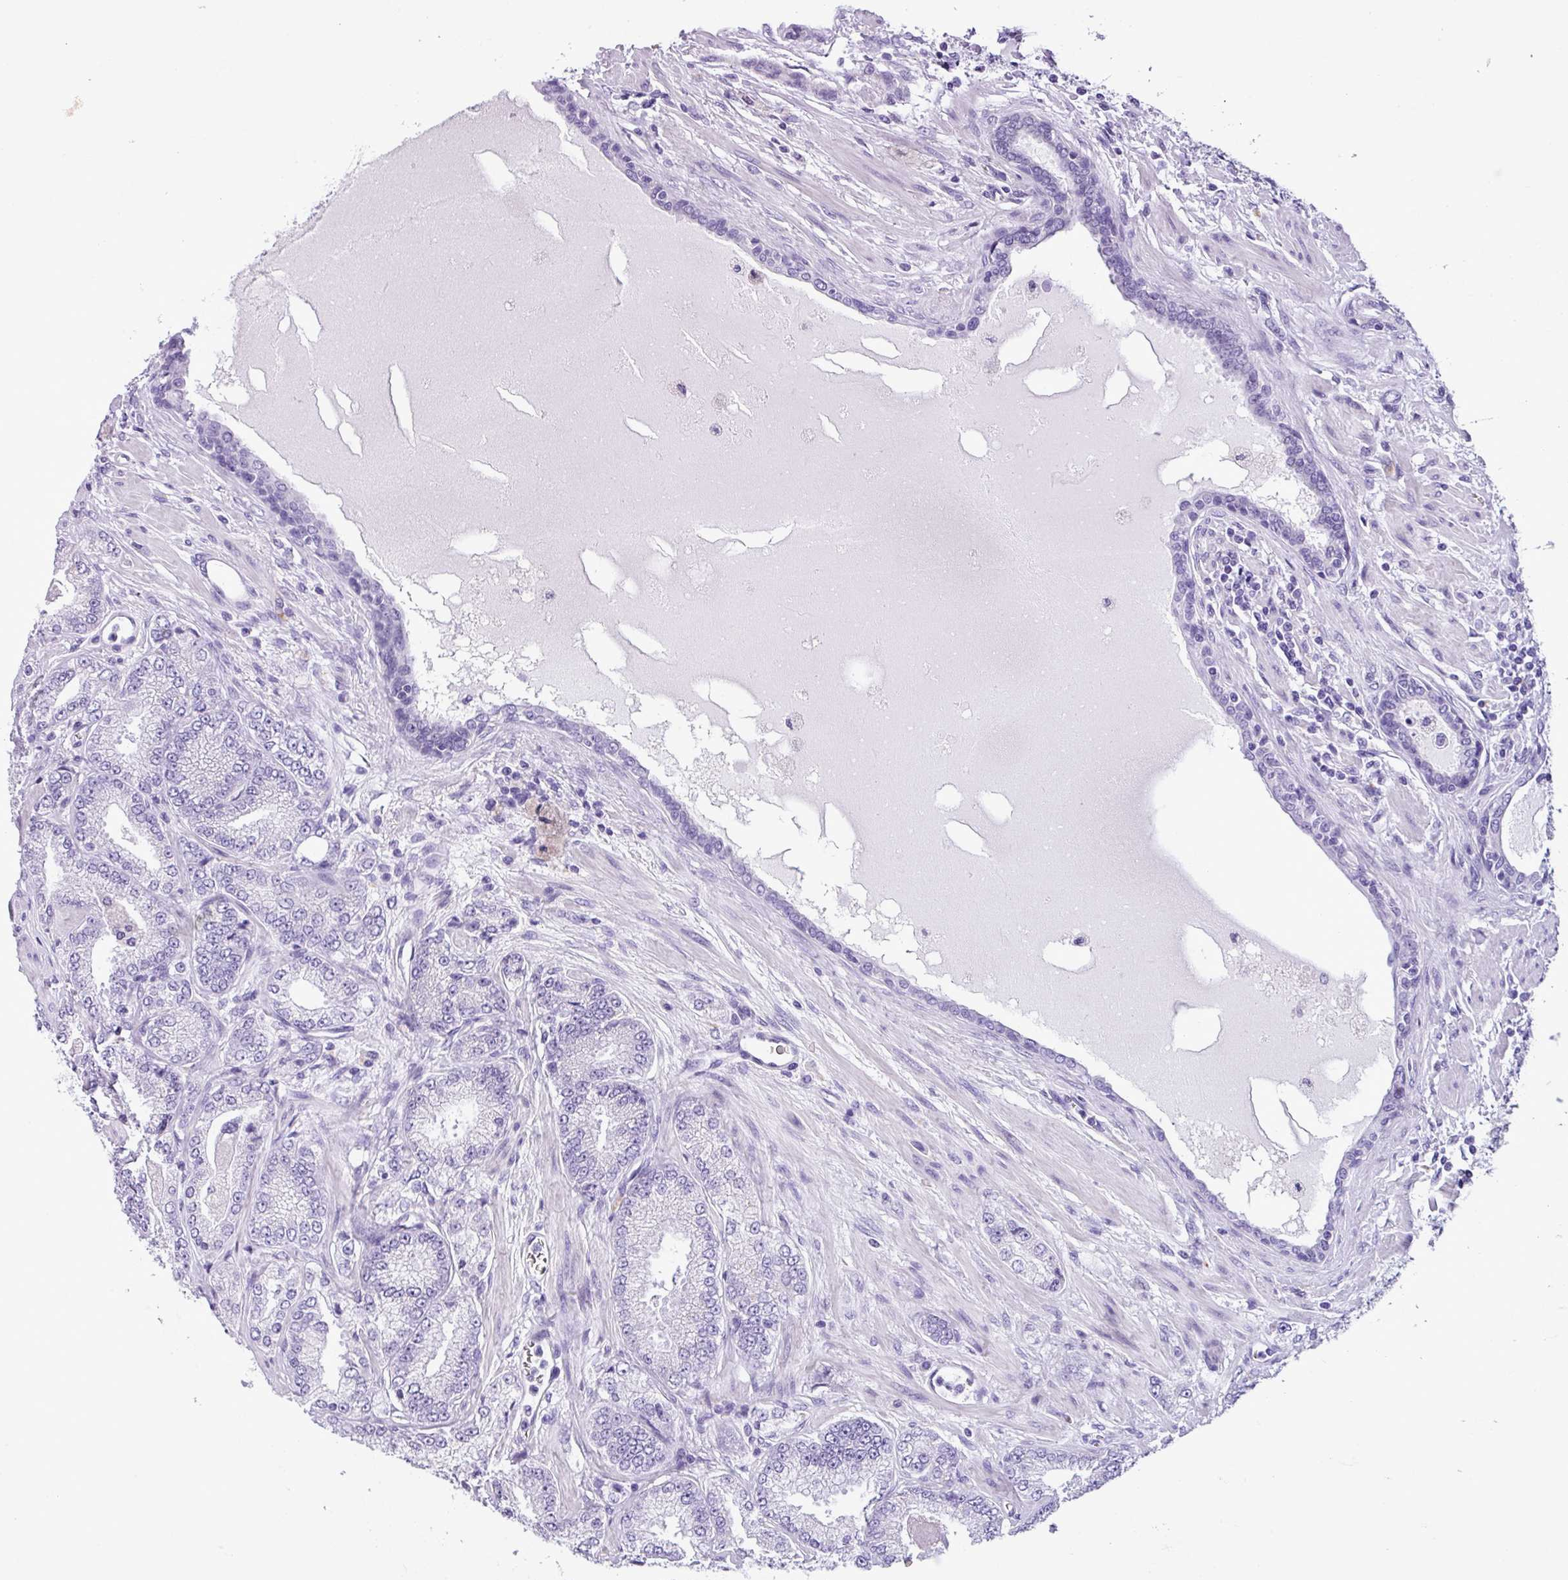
{"staining": {"intensity": "negative", "quantity": "none", "location": "none"}, "tissue": "prostate cancer", "cell_type": "Tumor cells", "image_type": "cancer", "snomed": [{"axis": "morphology", "description": "Adenocarcinoma, High grade"}, {"axis": "topography", "description": "Prostate"}], "caption": "A high-resolution micrograph shows IHC staining of prostate cancer (adenocarcinoma (high-grade)), which demonstrates no significant positivity in tumor cells.", "gene": "AGO3", "patient": {"sex": "male", "age": 68}}